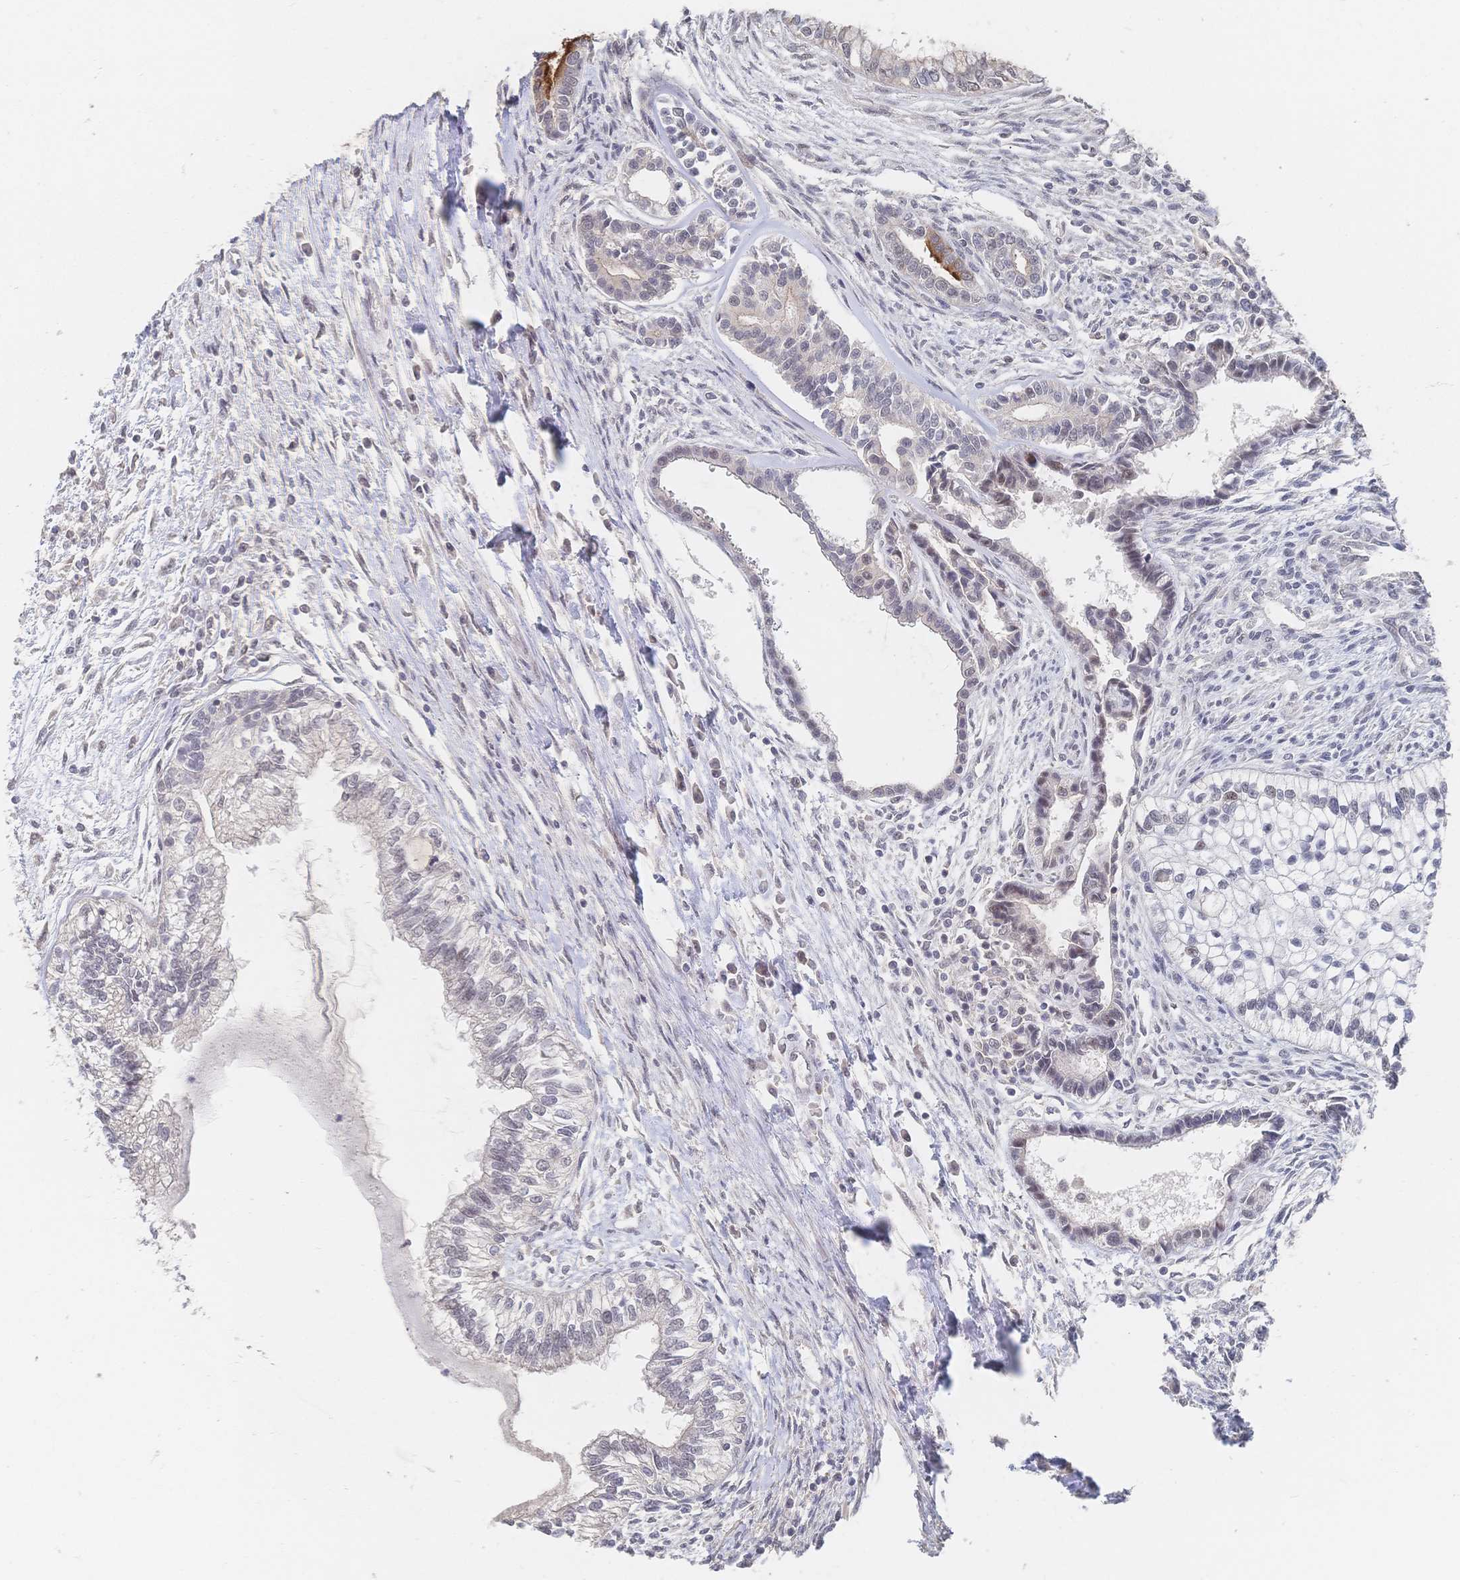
{"staining": {"intensity": "negative", "quantity": "none", "location": "none"}, "tissue": "testis cancer", "cell_type": "Tumor cells", "image_type": "cancer", "snomed": [{"axis": "morphology", "description": "Carcinoma, Embryonal, NOS"}, {"axis": "topography", "description": "Testis"}], "caption": "Tumor cells are negative for brown protein staining in testis embryonal carcinoma. Brightfield microscopy of IHC stained with DAB (3,3'-diaminobenzidine) (brown) and hematoxylin (blue), captured at high magnification.", "gene": "LRP5", "patient": {"sex": "male", "age": 37}}